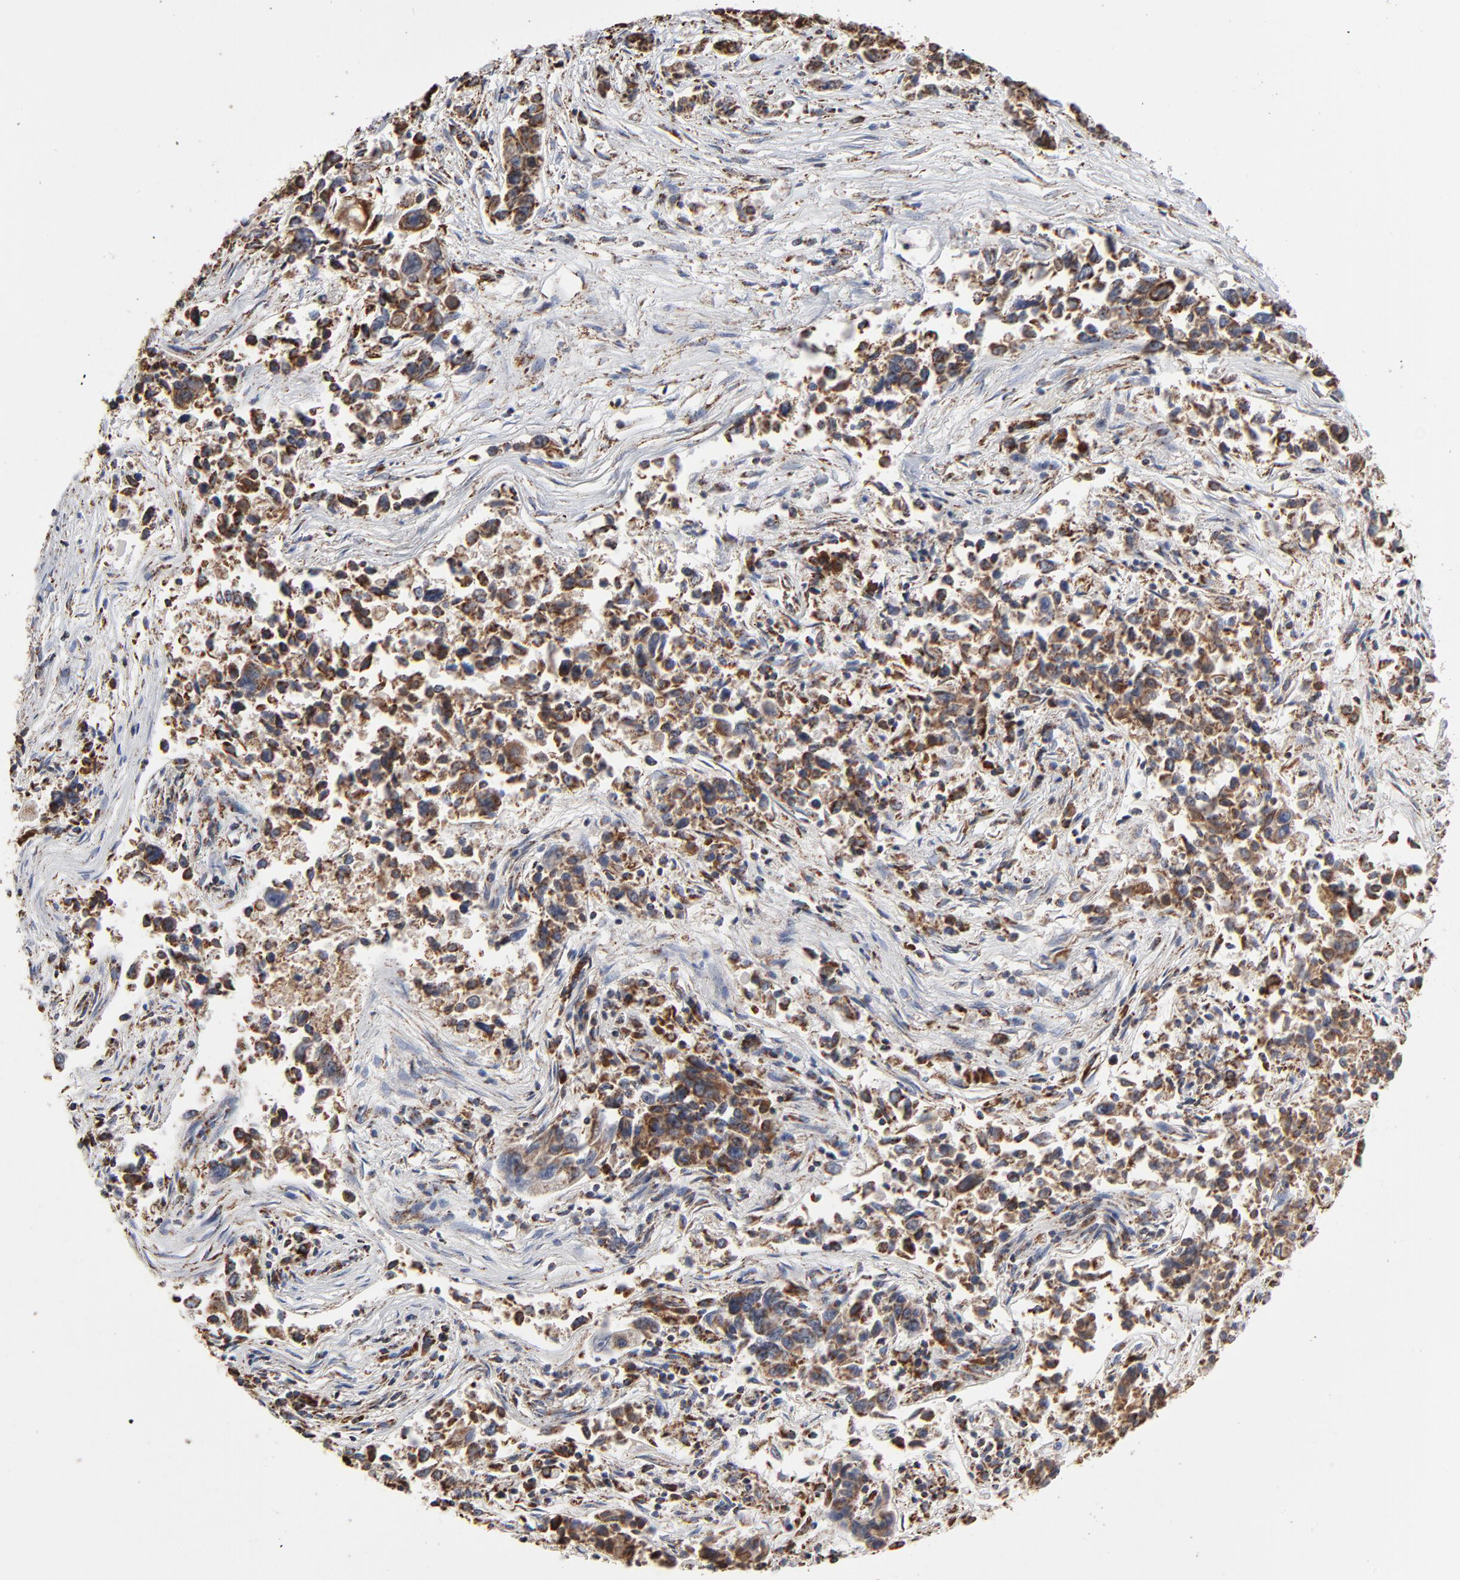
{"staining": {"intensity": "moderate", "quantity": ">75%", "location": "cytoplasmic/membranous"}, "tissue": "lung cancer", "cell_type": "Tumor cells", "image_type": "cancer", "snomed": [{"axis": "morphology", "description": "Adenocarcinoma, NOS"}, {"axis": "topography", "description": "Lung"}], "caption": "Protein staining of lung adenocarcinoma tissue reveals moderate cytoplasmic/membranous positivity in about >75% of tumor cells.", "gene": "UQCRC1", "patient": {"sex": "male", "age": 84}}